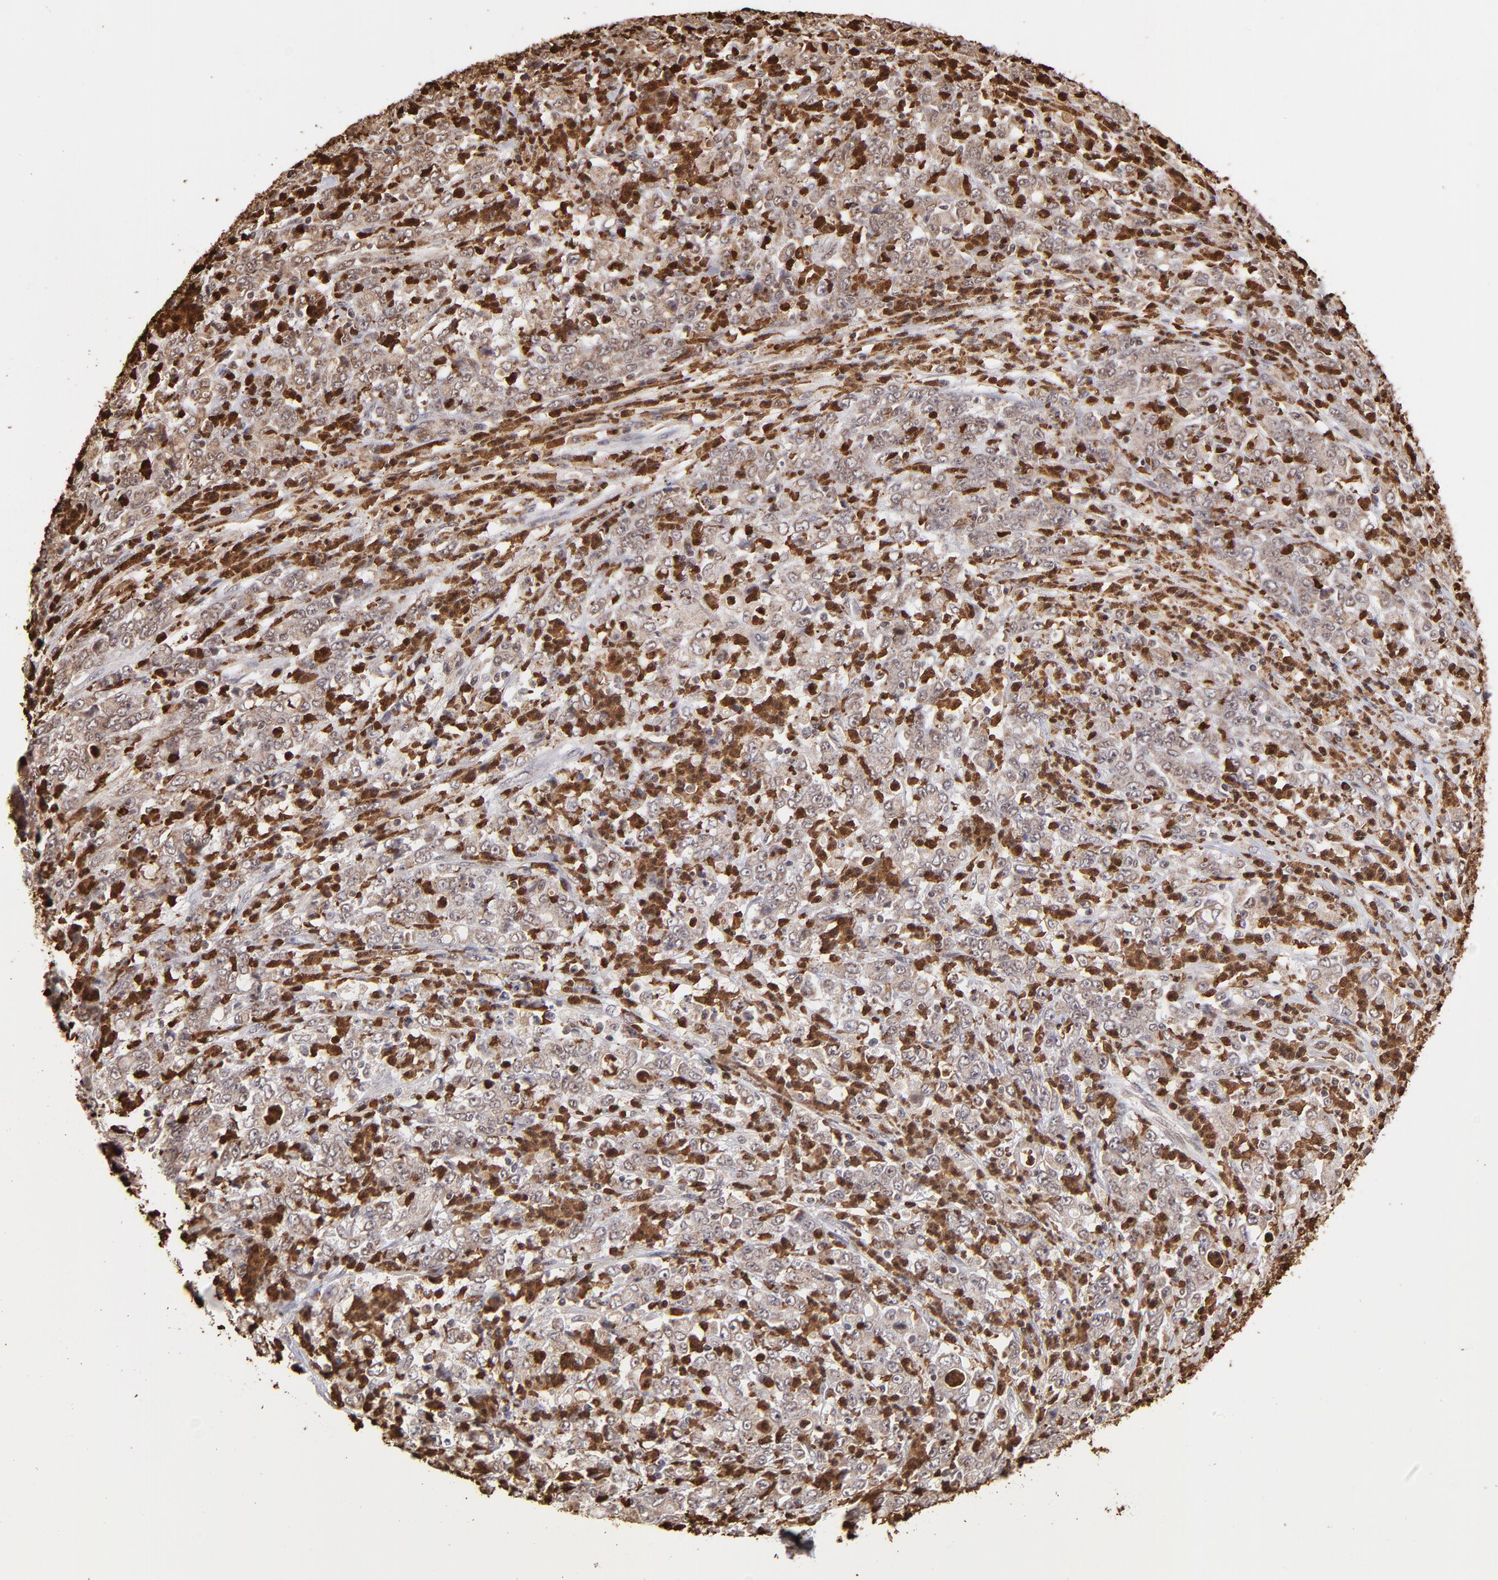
{"staining": {"intensity": "weak", "quantity": ">75%", "location": "cytoplasmic/membranous"}, "tissue": "stomach cancer", "cell_type": "Tumor cells", "image_type": "cancer", "snomed": [{"axis": "morphology", "description": "Adenocarcinoma, NOS"}, {"axis": "topography", "description": "Stomach, lower"}], "caption": "A brown stain shows weak cytoplasmic/membranous staining of a protein in human stomach cancer tumor cells.", "gene": "ZFX", "patient": {"sex": "female", "age": 71}}